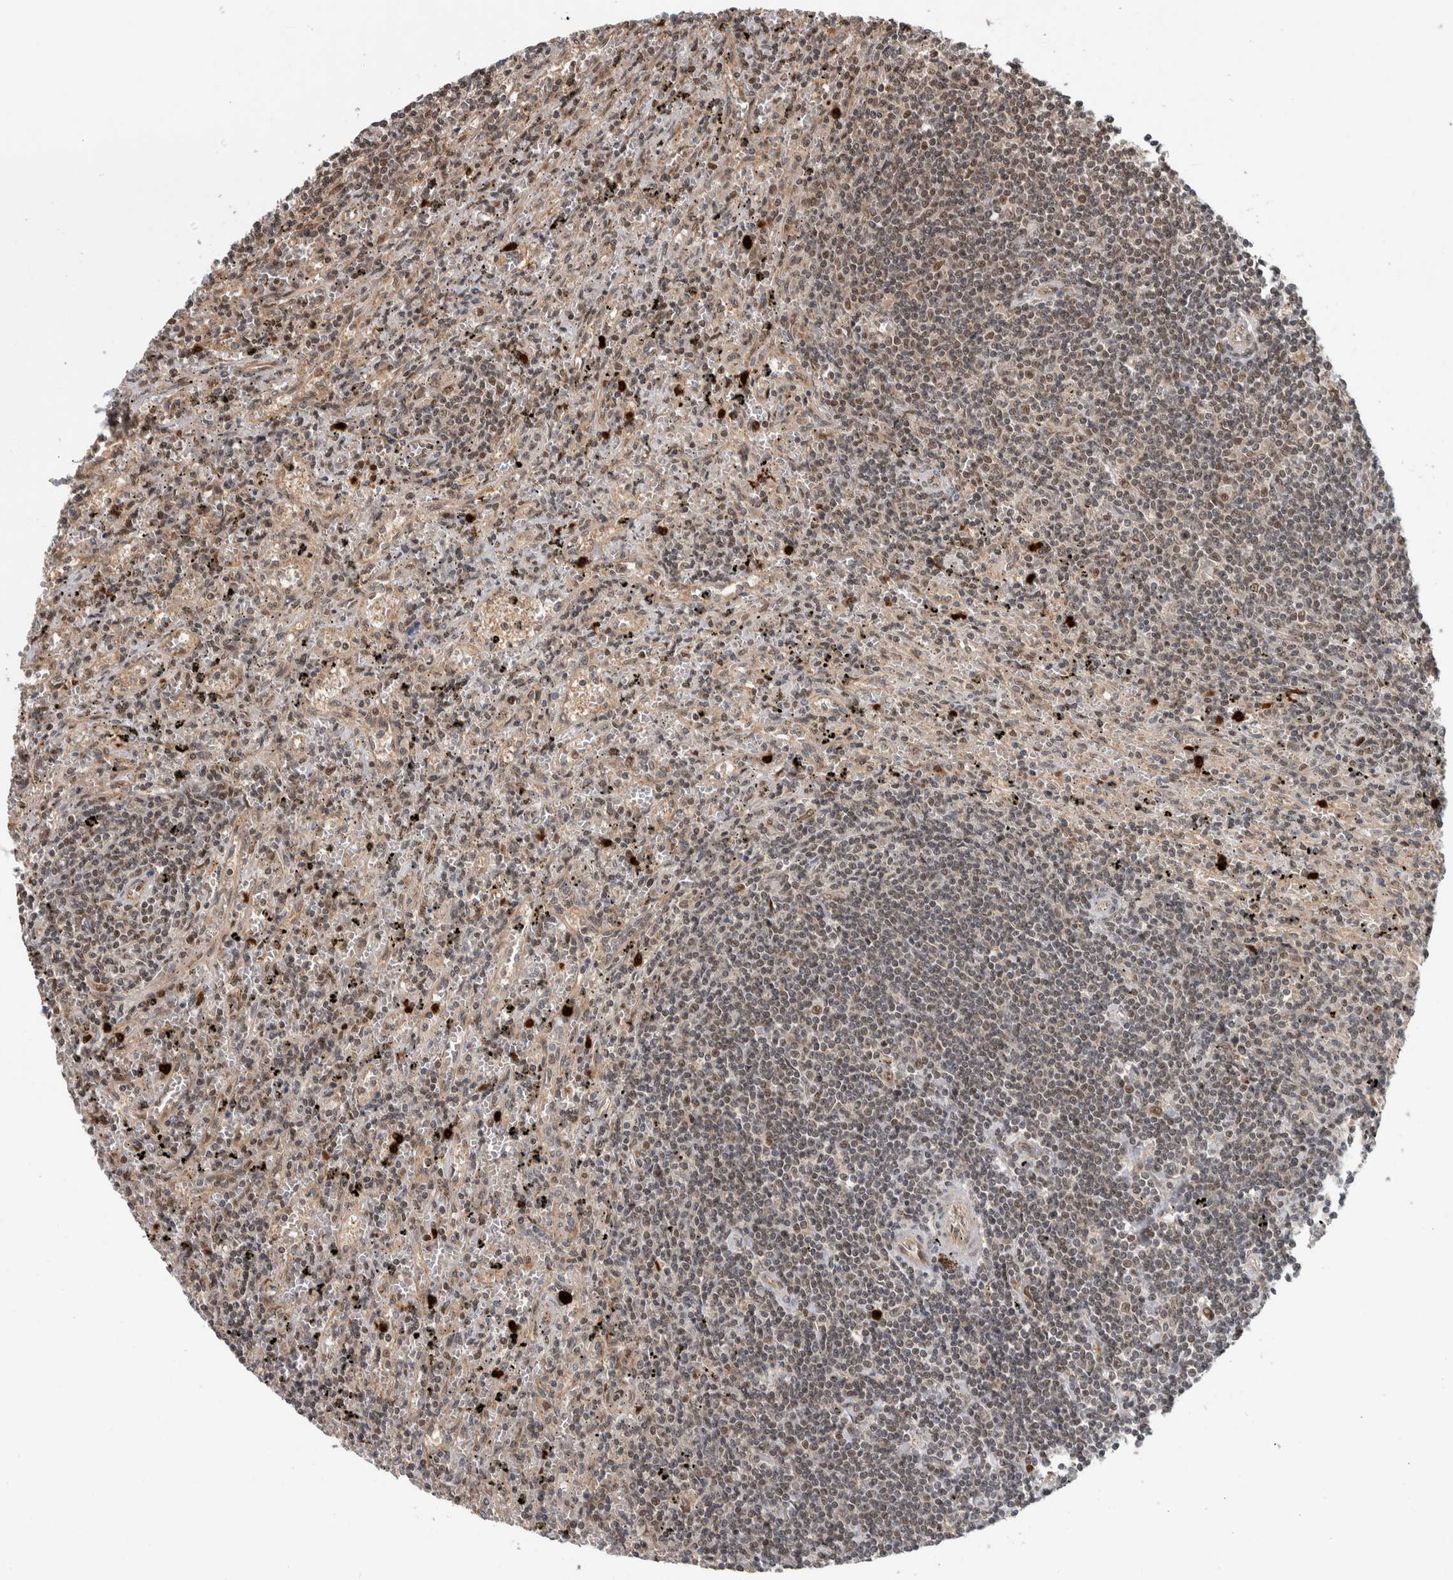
{"staining": {"intensity": "weak", "quantity": "<25%", "location": "nuclear"}, "tissue": "lymphoma", "cell_type": "Tumor cells", "image_type": "cancer", "snomed": [{"axis": "morphology", "description": "Malignant lymphoma, non-Hodgkin's type, Low grade"}, {"axis": "topography", "description": "Spleen"}], "caption": "Immunohistochemistry (IHC) of human lymphoma exhibits no staining in tumor cells. (DAB immunohistochemistry, high magnification).", "gene": "RPS6KA4", "patient": {"sex": "male", "age": 76}}